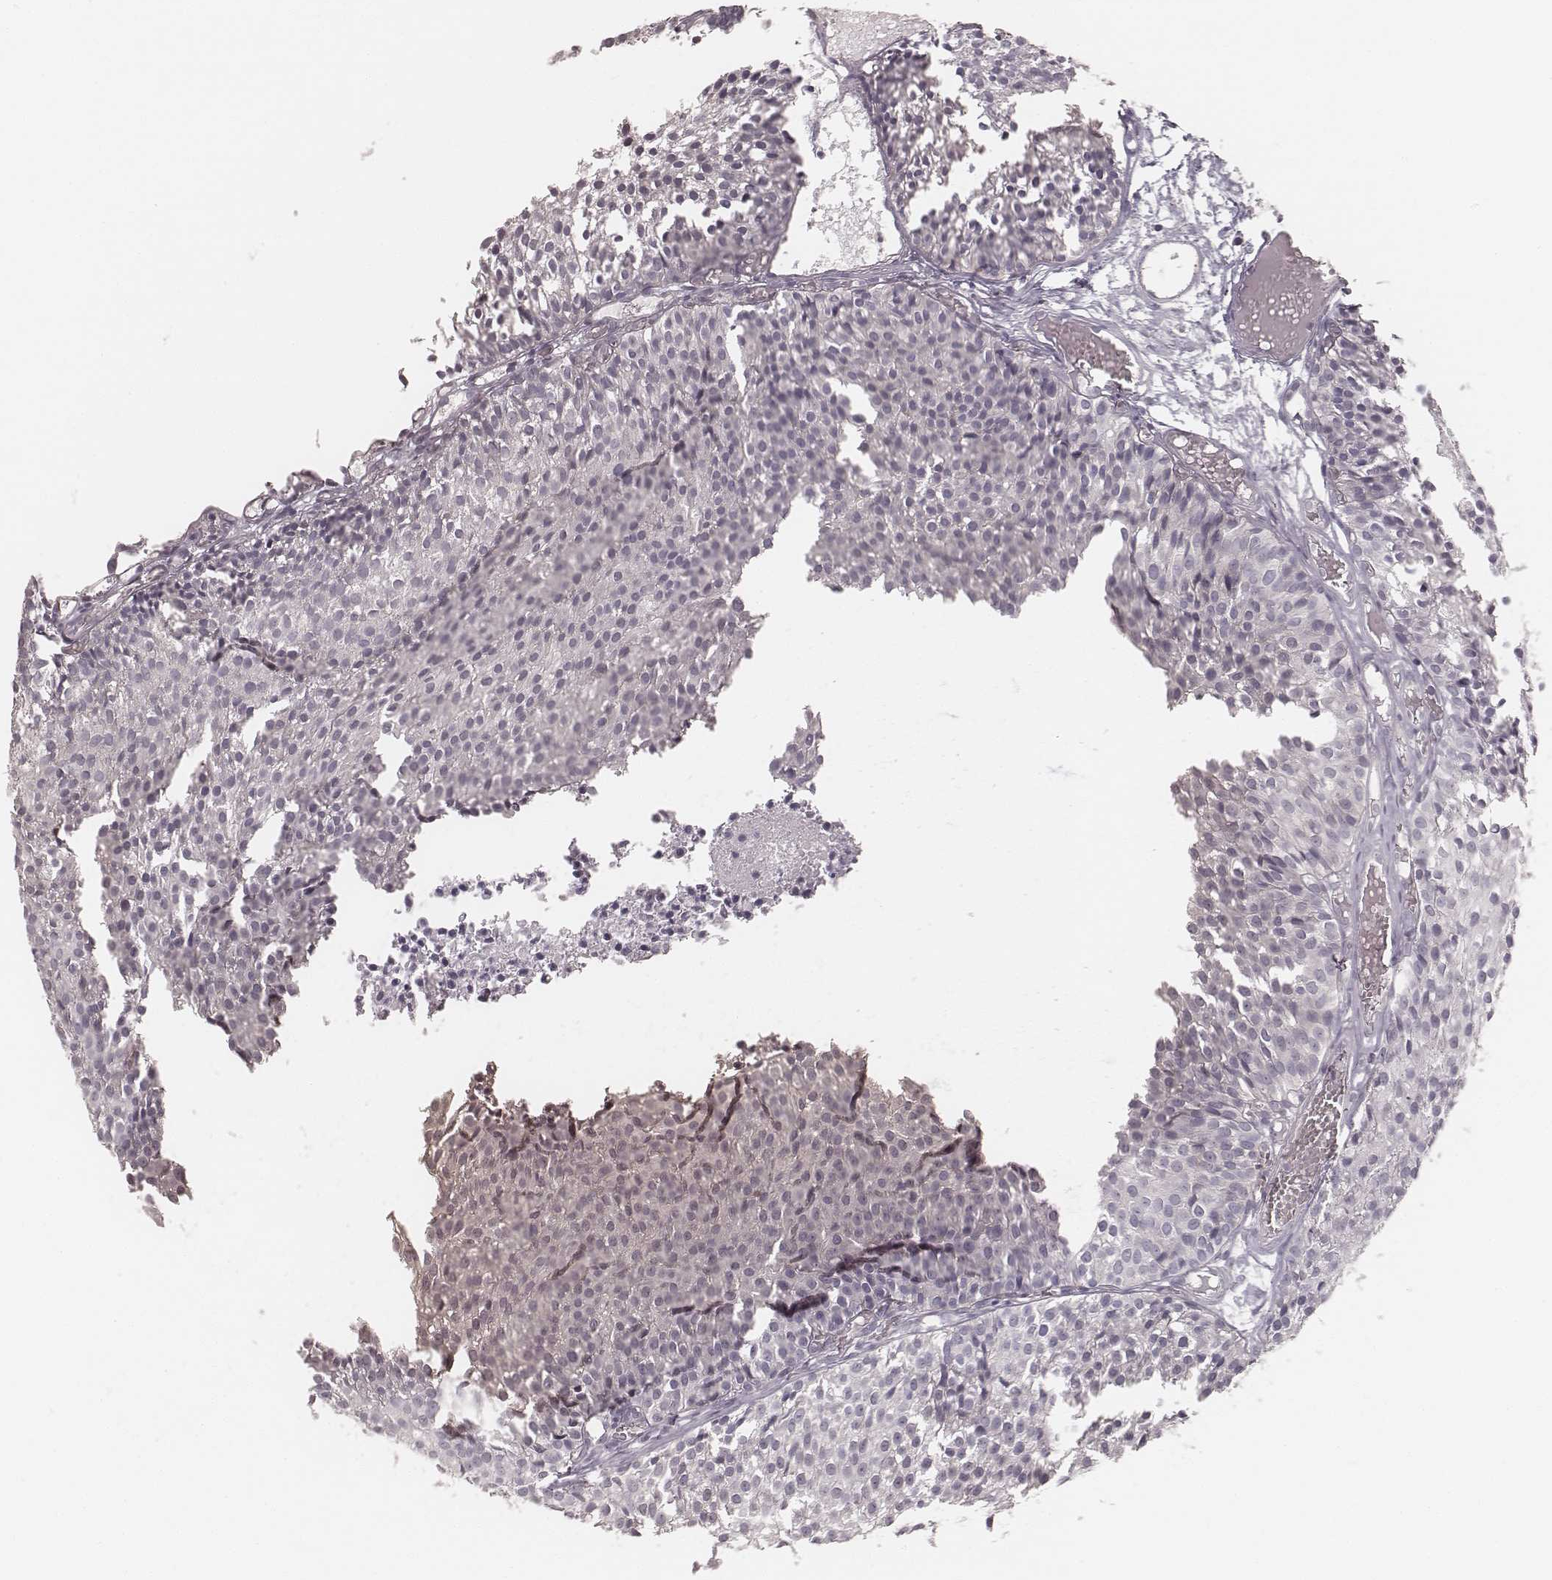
{"staining": {"intensity": "negative", "quantity": "none", "location": "none"}, "tissue": "urothelial cancer", "cell_type": "Tumor cells", "image_type": "cancer", "snomed": [{"axis": "morphology", "description": "Urothelial carcinoma, Low grade"}, {"axis": "topography", "description": "Urinary bladder"}], "caption": "DAB immunohistochemical staining of human urothelial cancer demonstrates no significant positivity in tumor cells. (DAB immunohistochemistry visualized using brightfield microscopy, high magnification).", "gene": "ACACB", "patient": {"sex": "male", "age": 63}}